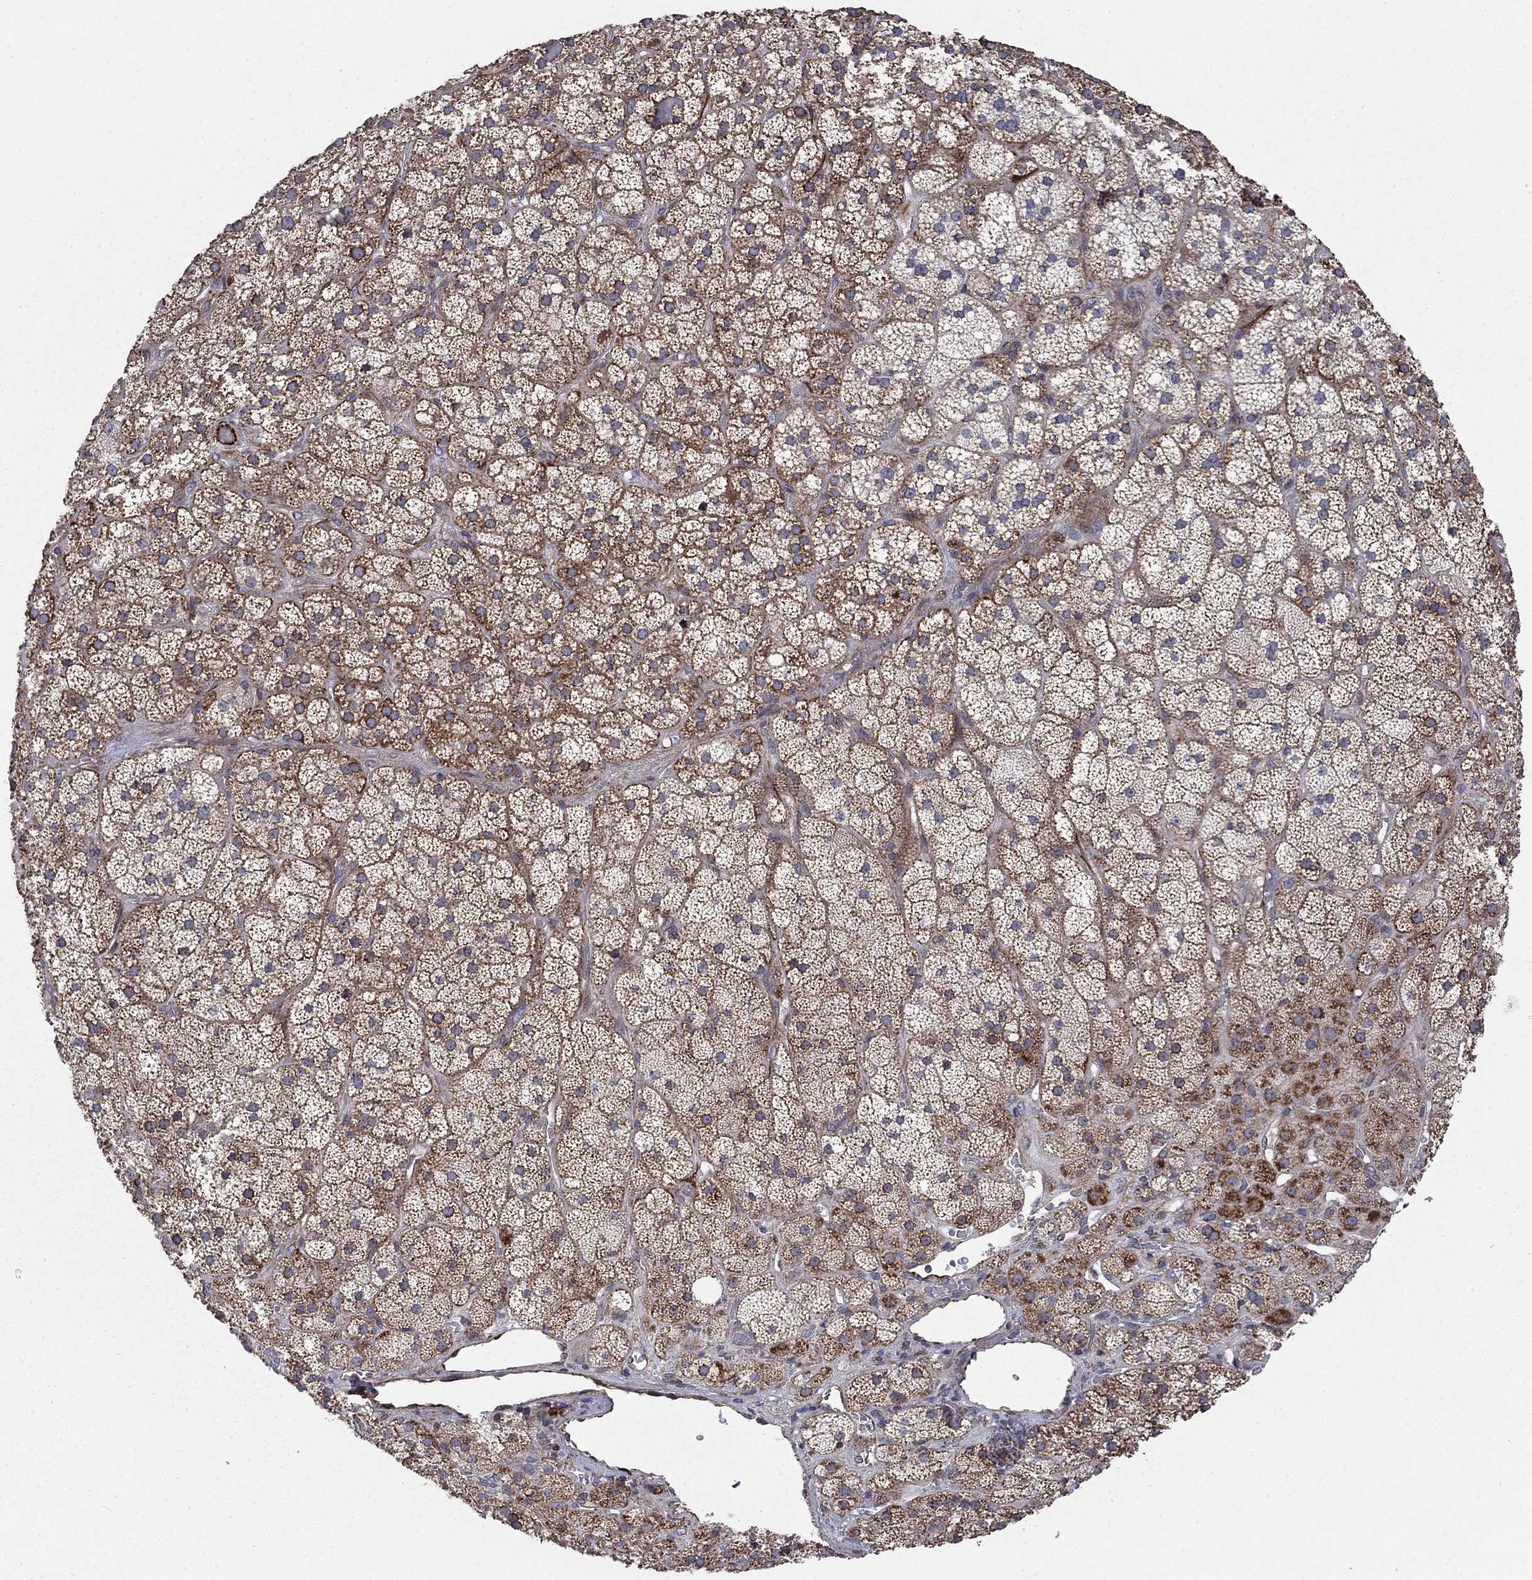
{"staining": {"intensity": "strong", "quantity": "25%-75%", "location": "cytoplasmic/membranous"}, "tissue": "adrenal gland", "cell_type": "Glandular cells", "image_type": "normal", "snomed": [{"axis": "morphology", "description": "Normal tissue, NOS"}, {"axis": "topography", "description": "Adrenal gland"}], "caption": "Brown immunohistochemical staining in unremarkable adrenal gland exhibits strong cytoplasmic/membranous positivity in approximately 25%-75% of glandular cells.", "gene": "NDUFC1", "patient": {"sex": "male", "age": 57}}